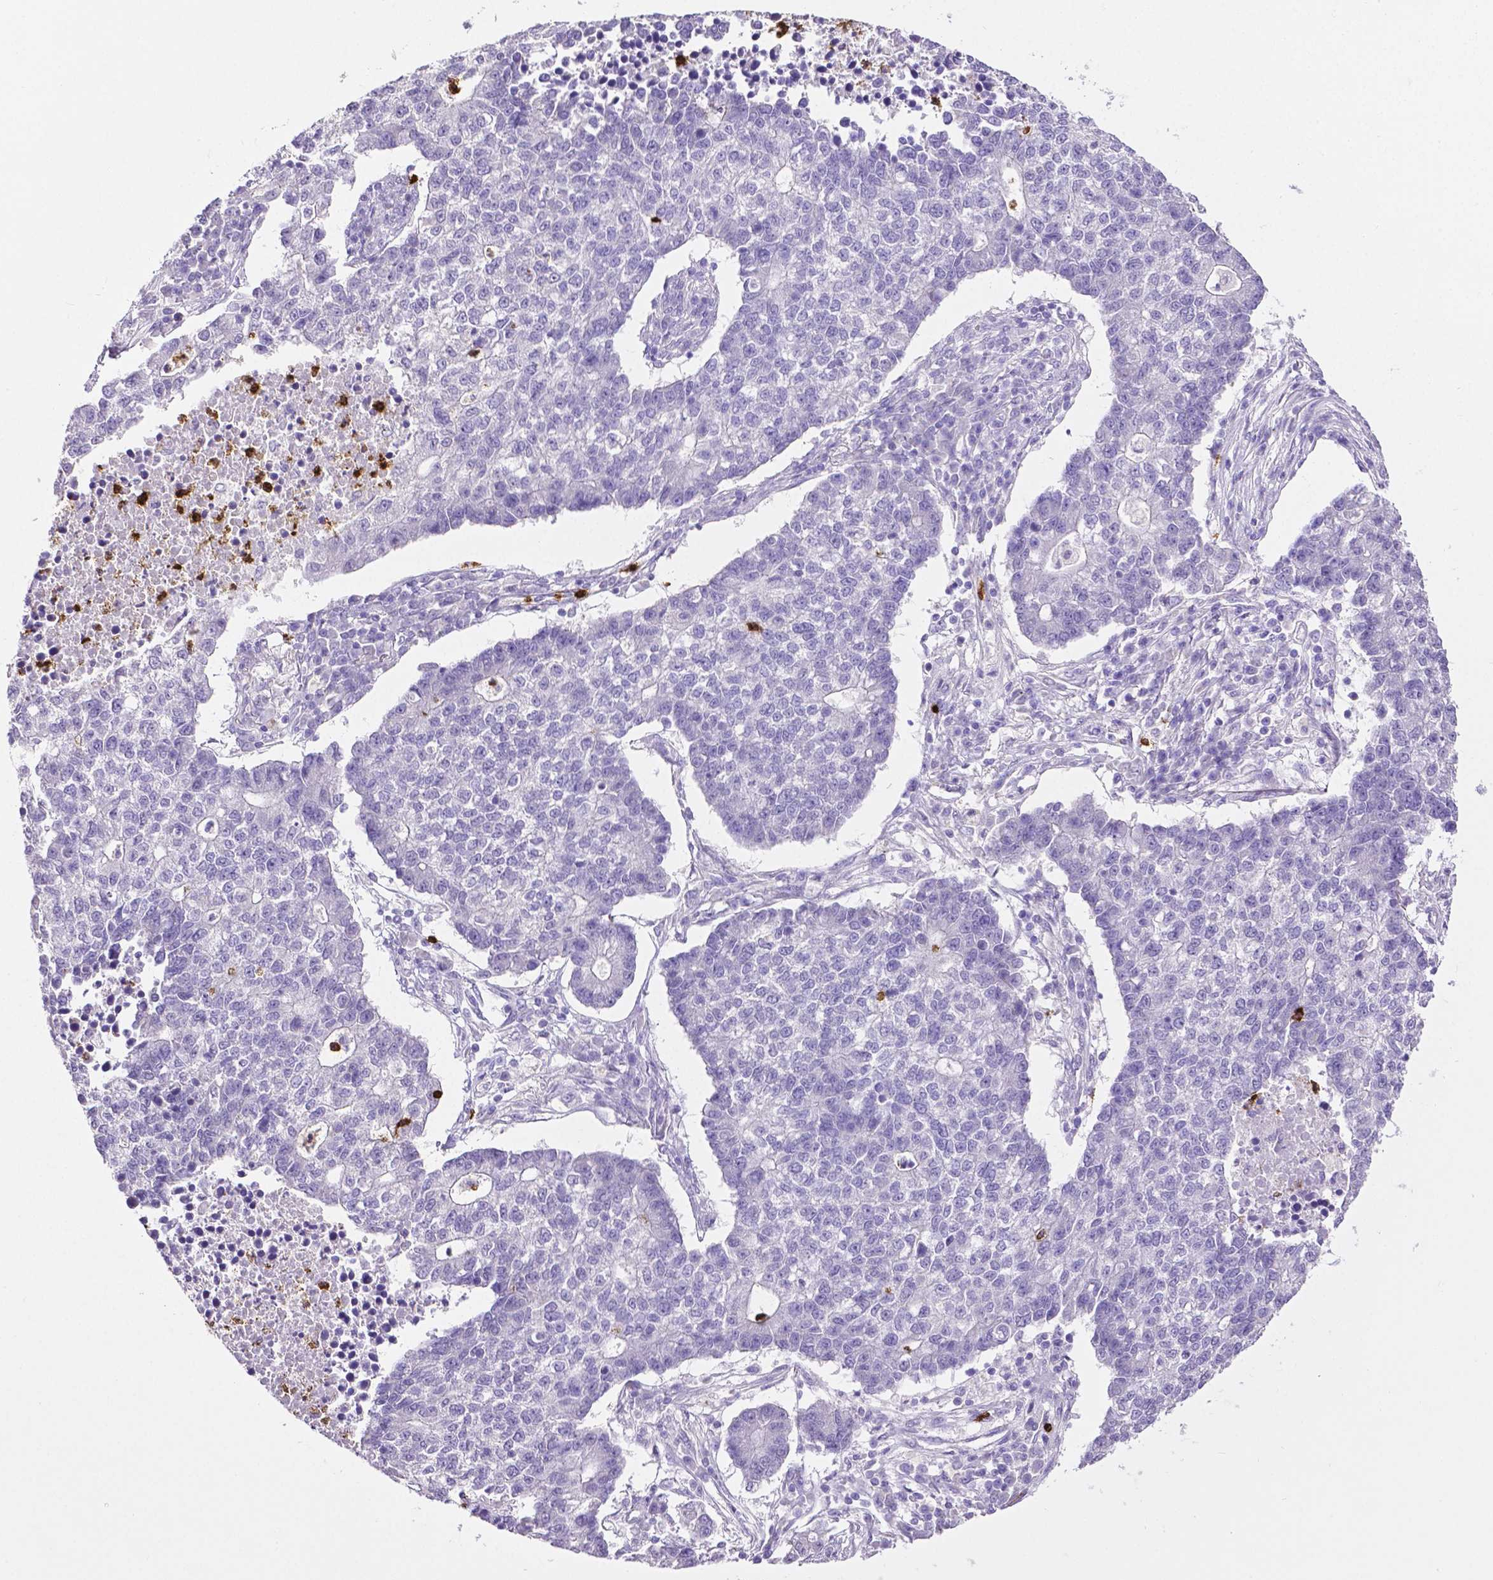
{"staining": {"intensity": "negative", "quantity": "none", "location": "none"}, "tissue": "lung cancer", "cell_type": "Tumor cells", "image_type": "cancer", "snomed": [{"axis": "morphology", "description": "Adenocarcinoma, NOS"}, {"axis": "topography", "description": "Lung"}], "caption": "This is an IHC histopathology image of adenocarcinoma (lung). There is no staining in tumor cells.", "gene": "MMP9", "patient": {"sex": "male", "age": 57}}